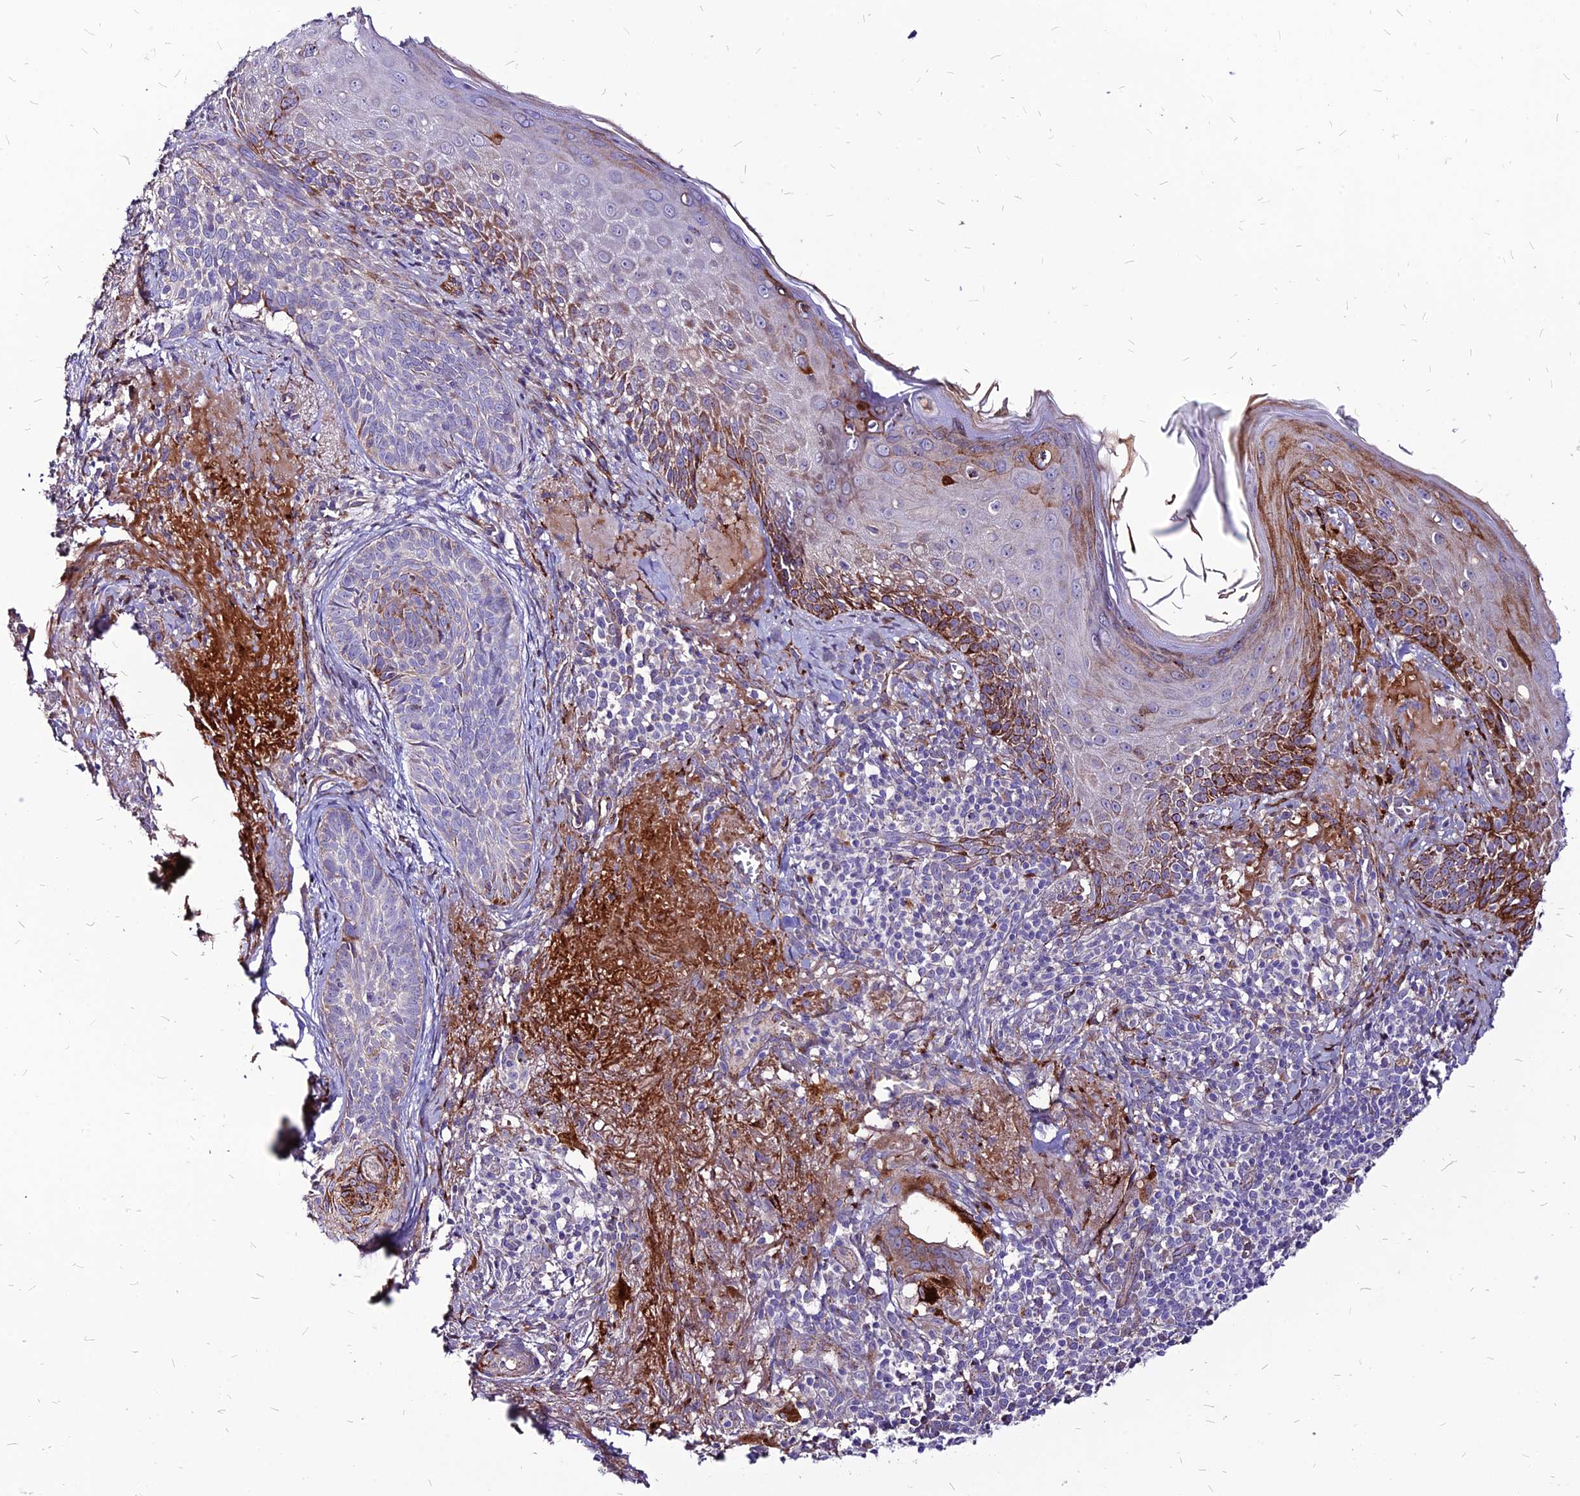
{"staining": {"intensity": "negative", "quantity": "none", "location": "none"}, "tissue": "skin cancer", "cell_type": "Tumor cells", "image_type": "cancer", "snomed": [{"axis": "morphology", "description": "Basal cell carcinoma"}, {"axis": "topography", "description": "Skin"}], "caption": "DAB immunohistochemical staining of skin basal cell carcinoma exhibits no significant positivity in tumor cells. The staining was performed using DAB to visualize the protein expression in brown, while the nuclei were stained in blue with hematoxylin (Magnification: 20x).", "gene": "RIMOC1", "patient": {"sex": "female", "age": 76}}